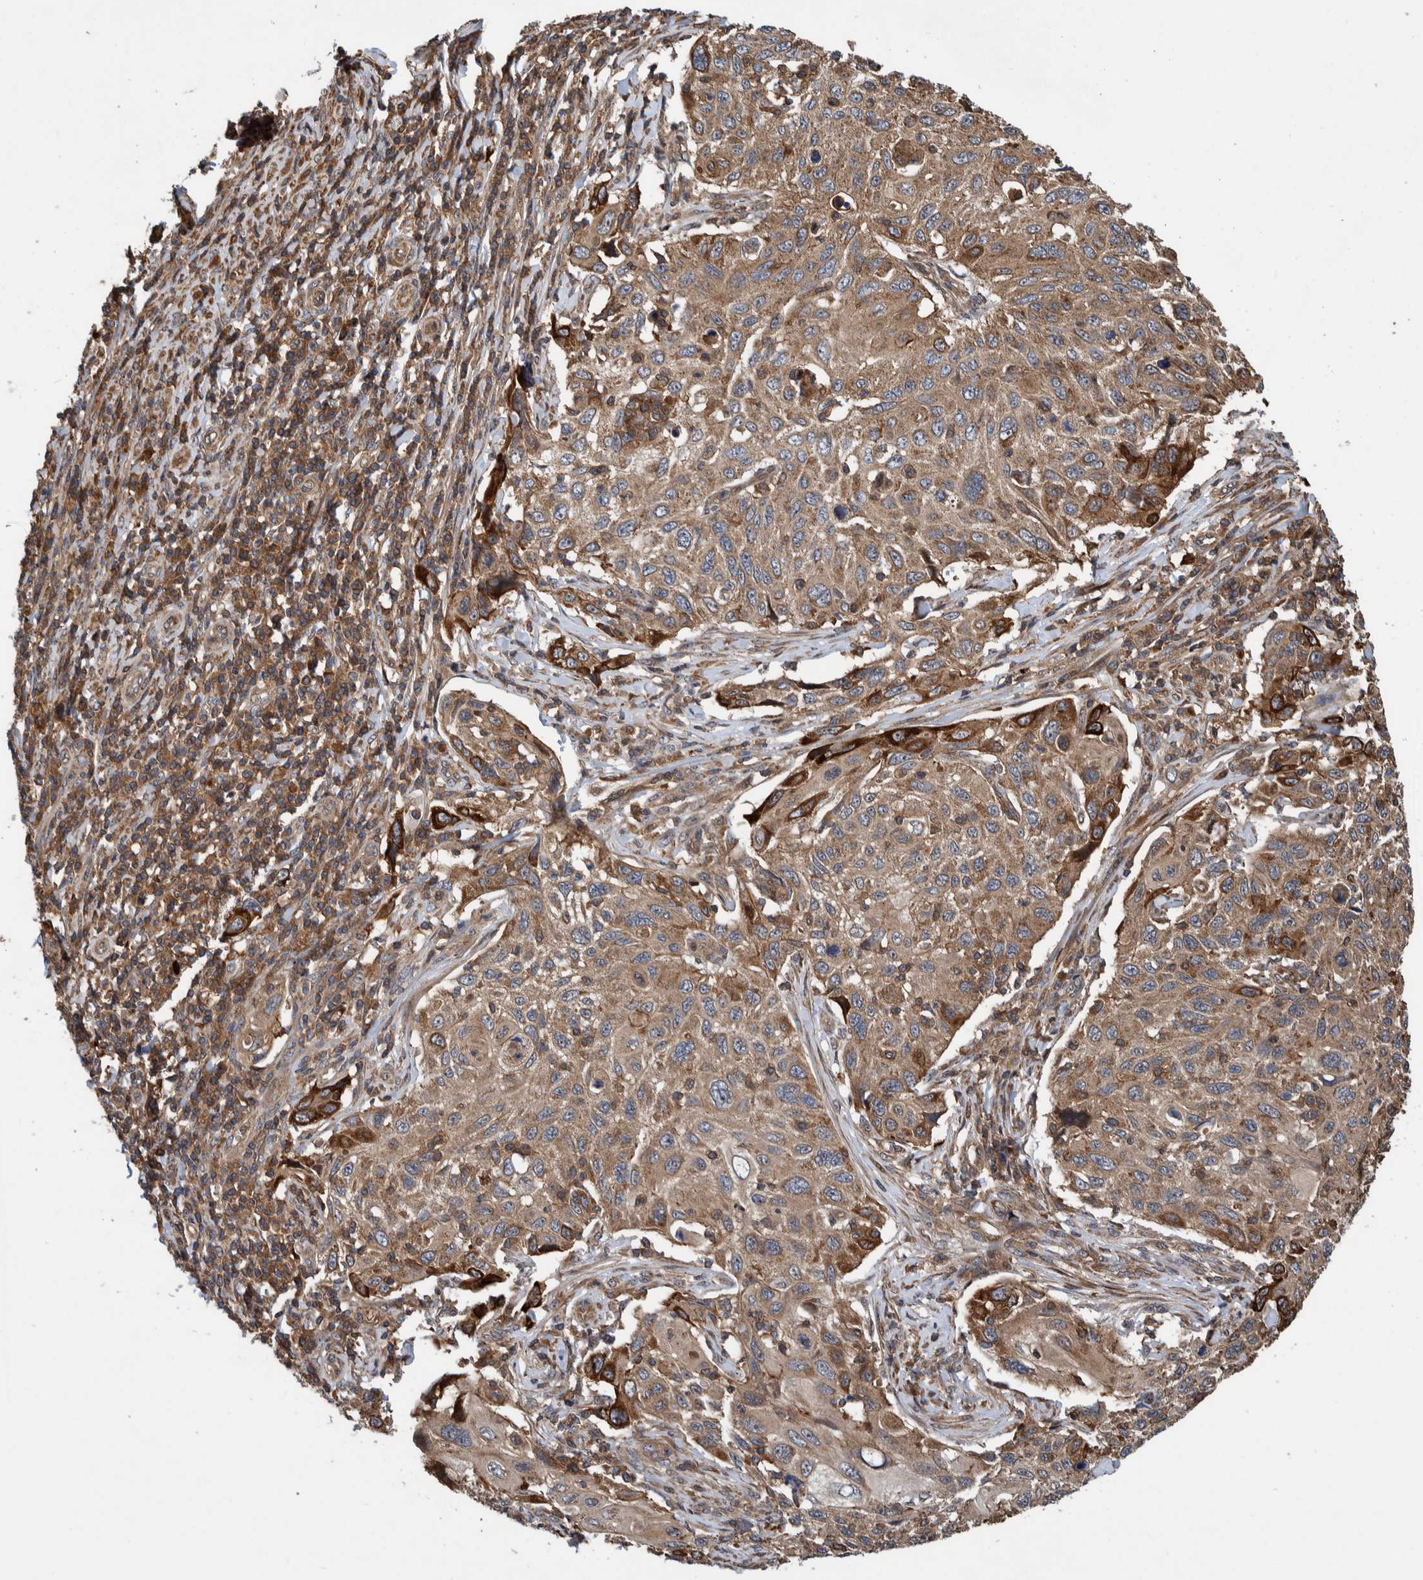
{"staining": {"intensity": "moderate", "quantity": ">75%", "location": "cytoplasmic/membranous"}, "tissue": "cervical cancer", "cell_type": "Tumor cells", "image_type": "cancer", "snomed": [{"axis": "morphology", "description": "Squamous cell carcinoma, NOS"}, {"axis": "topography", "description": "Cervix"}], "caption": "A medium amount of moderate cytoplasmic/membranous positivity is seen in about >75% of tumor cells in squamous cell carcinoma (cervical) tissue.", "gene": "CCDC57", "patient": {"sex": "female", "age": 70}}